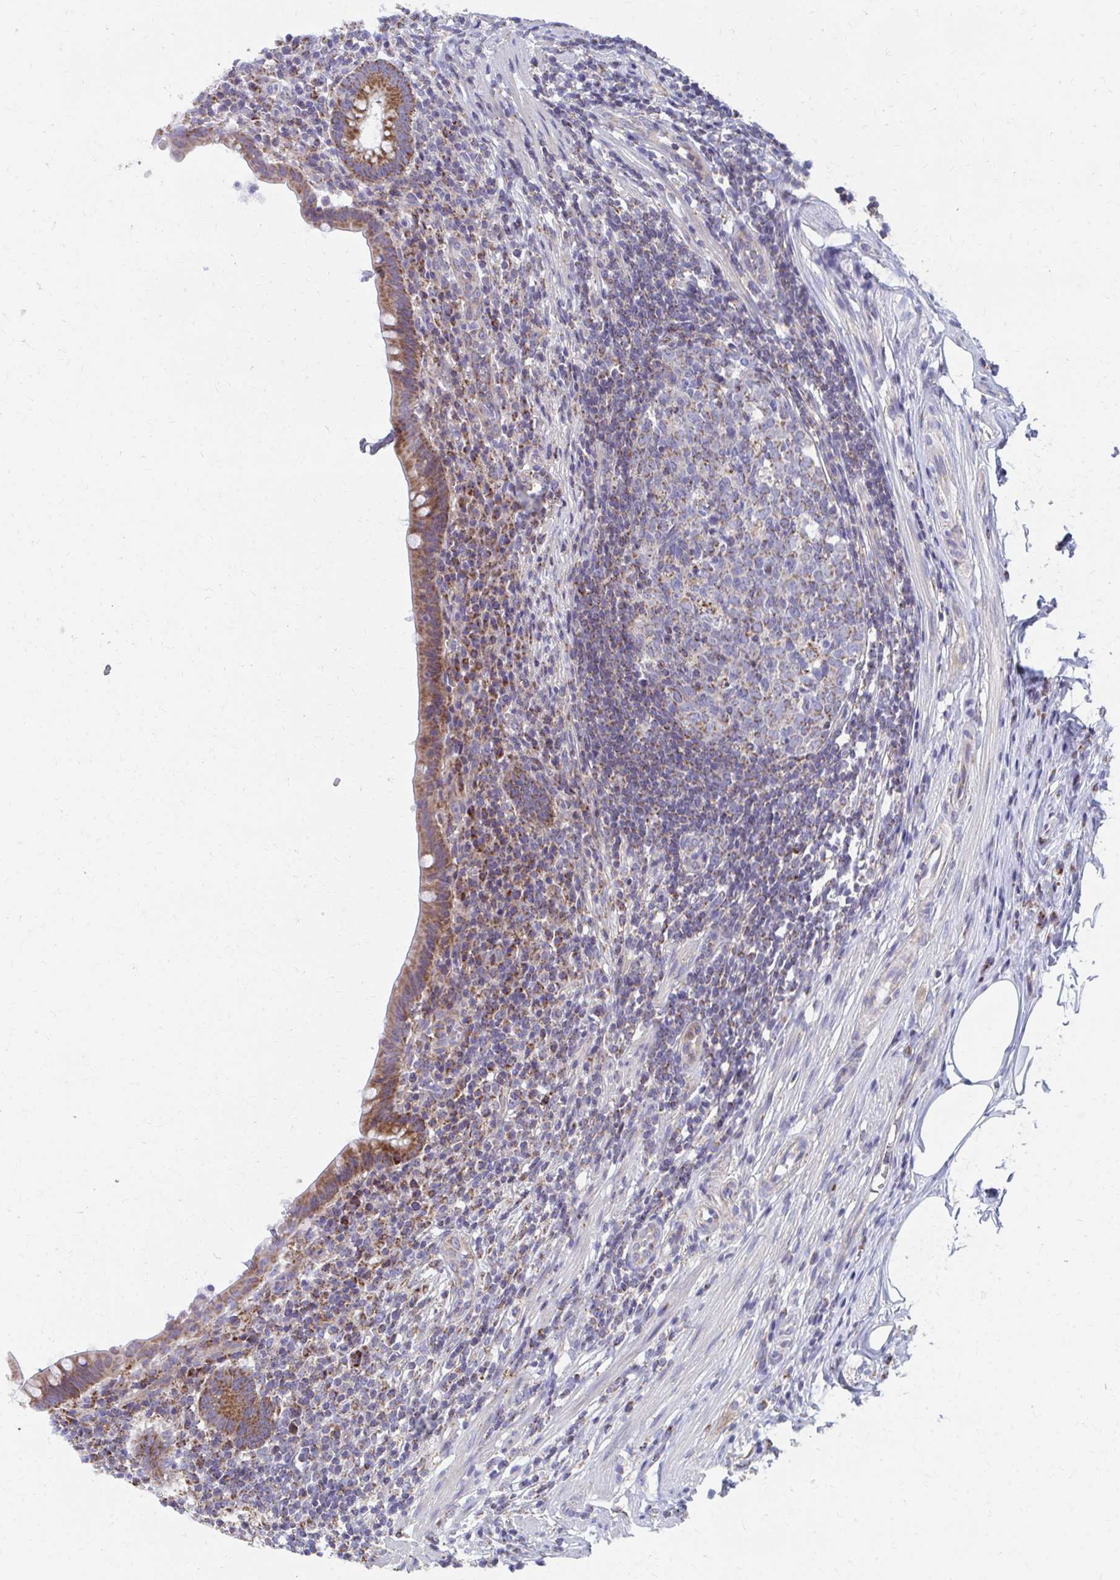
{"staining": {"intensity": "moderate", "quantity": ">75%", "location": "cytoplasmic/membranous"}, "tissue": "appendix", "cell_type": "Glandular cells", "image_type": "normal", "snomed": [{"axis": "morphology", "description": "Normal tissue, NOS"}, {"axis": "topography", "description": "Appendix"}], "caption": "Protein expression analysis of normal appendix demonstrates moderate cytoplasmic/membranous staining in approximately >75% of glandular cells. (DAB (3,3'-diaminobenzidine) = brown stain, brightfield microscopy at high magnification).", "gene": "RCC1L", "patient": {"sex": "female", "age": 56}}